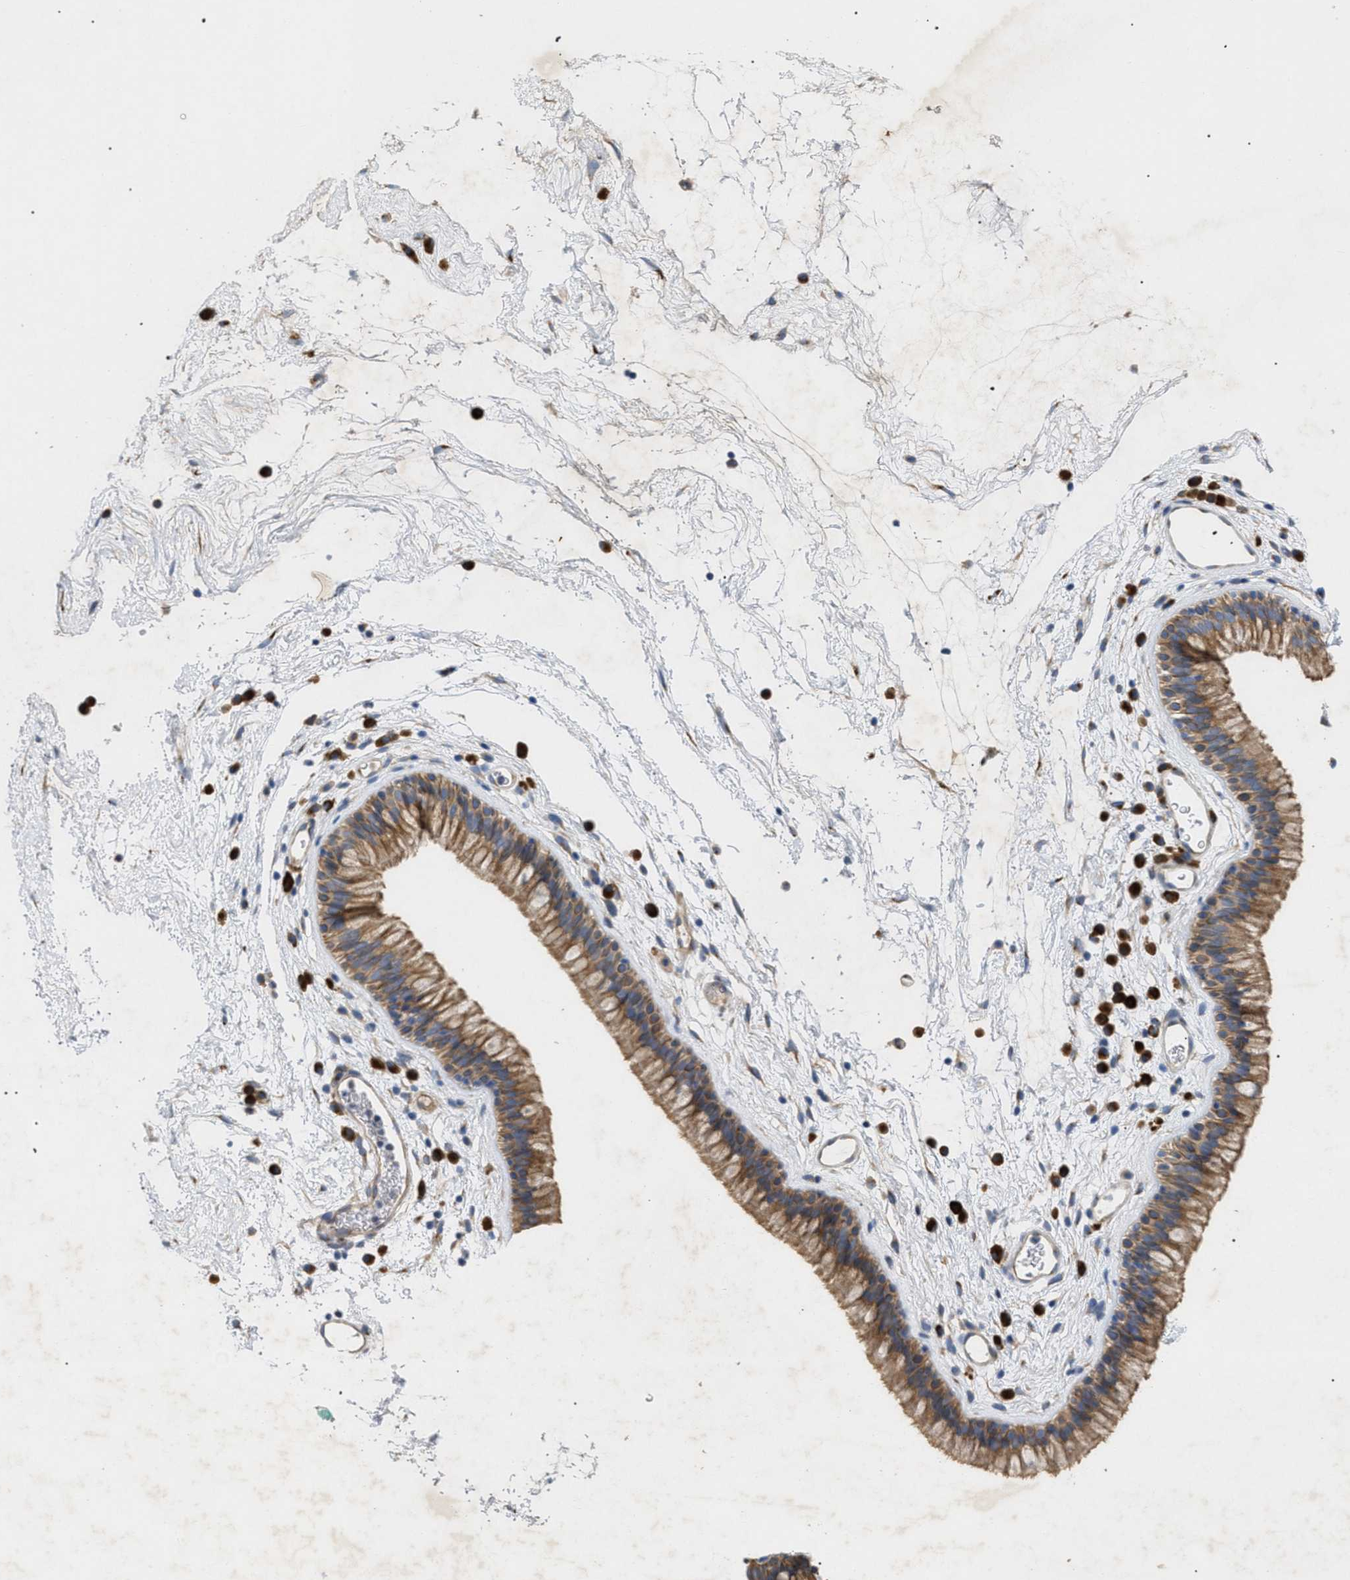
{"staining": {"intensity": "moderate", "quantity": ">75%", "location": "cytoplasmic/membranous"}, "tissue": "nasopharynx", "cell_type": "Respiratory epithelial cells", "image_type": "normal", "snomed": [{"axis": "morphology", "description": "Normal tissue, NOS"}, {"axis": "morphology", "description": "Inflammation, NOS"}, {"axis": "topography", "description": "Nasopharynx"}], "caption": "This photomicrograph shows immunohistochemistry staining of unremarkable nasopharynx, with medium moderate cytoplasmic/membranous positivity in approximately >75% of respiratory epithelial cells.", "gene": "SLC50A1", "patient": {"sex": "male", "age": 48}}